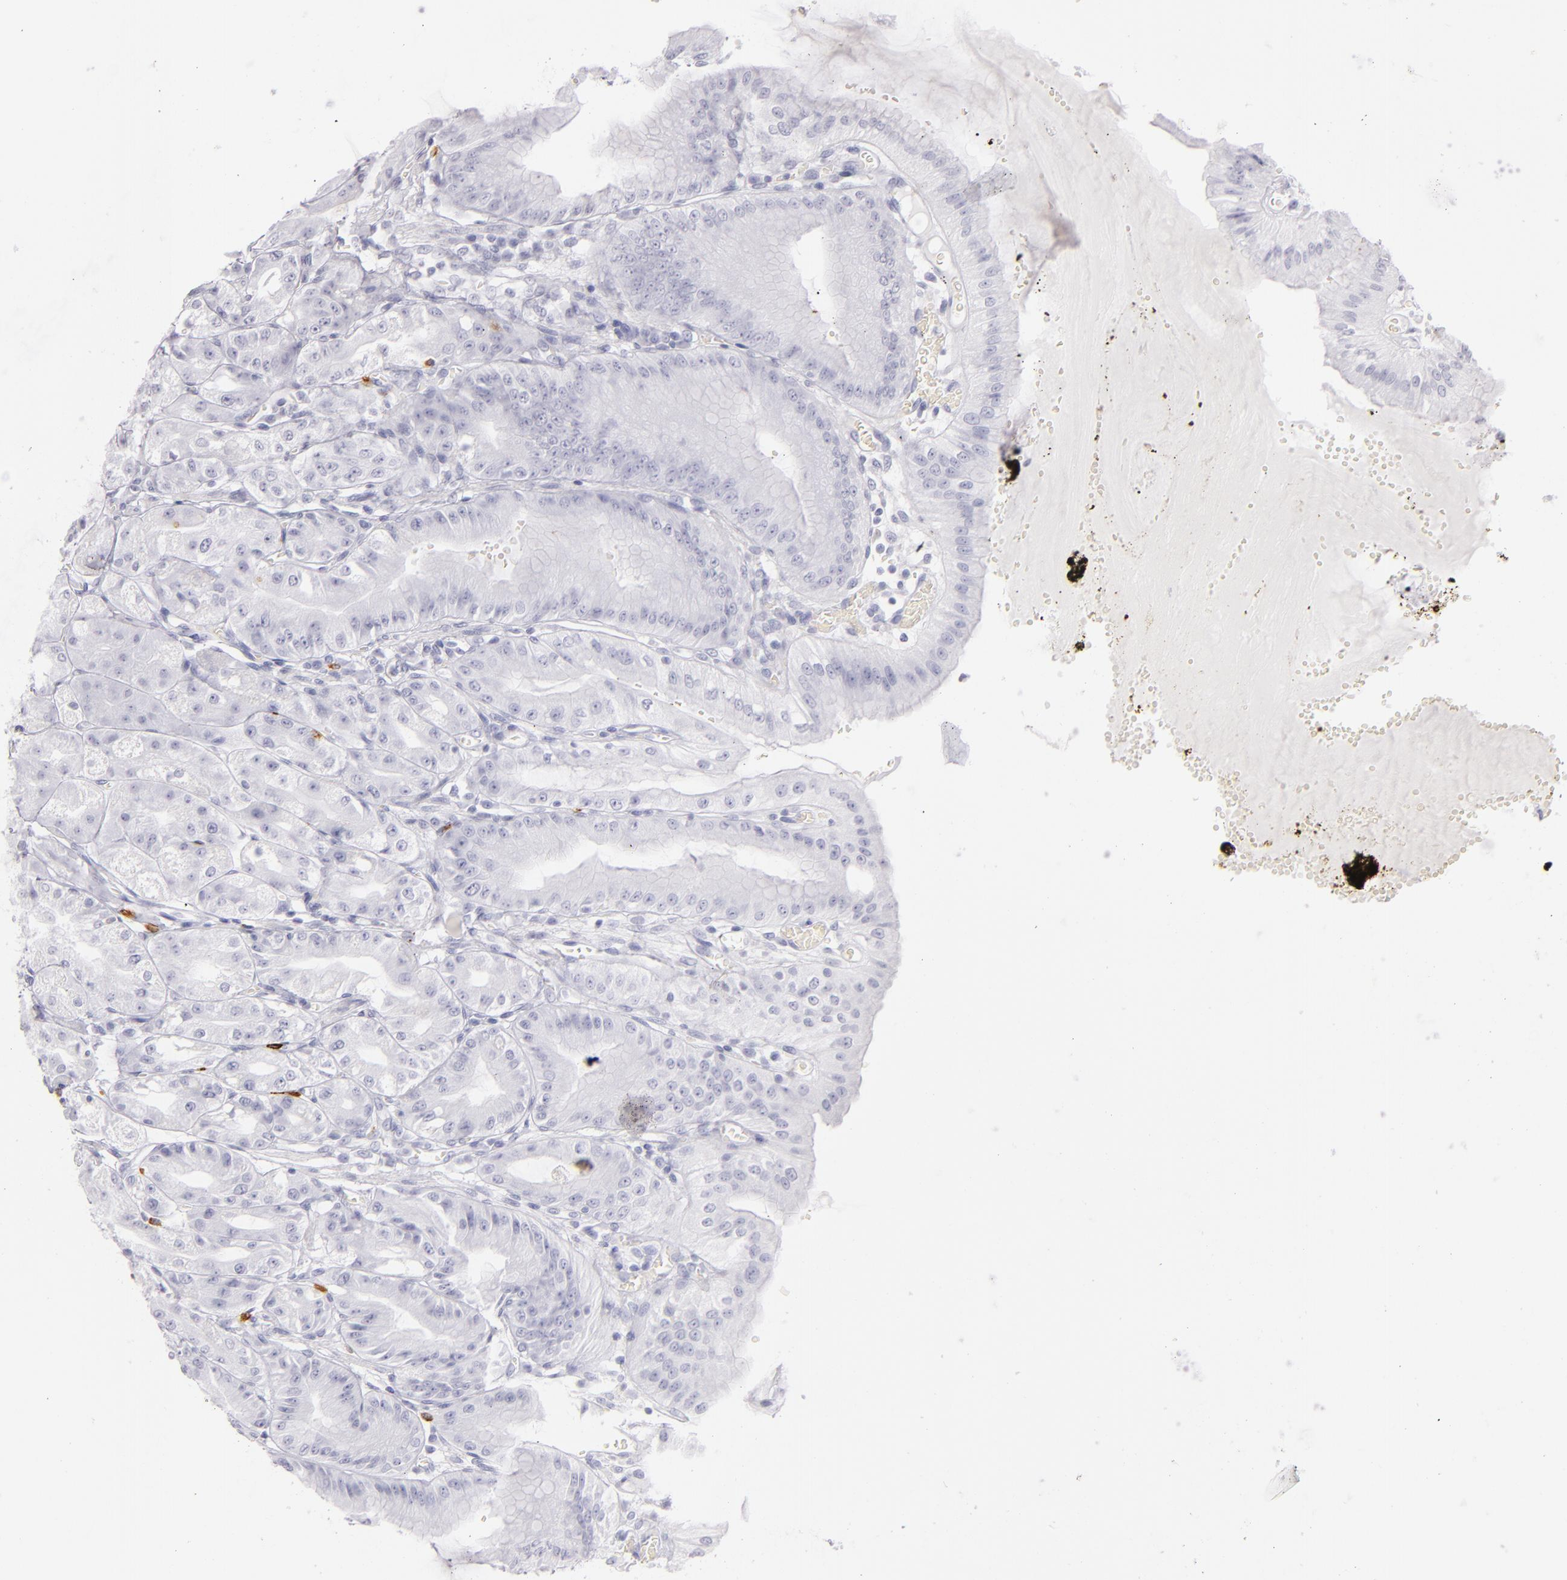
{"staining": {"intensity": "negative", "quantity": "none", "location": "none"}, "tissue": "stomach", "cell_type": "Glandular cells", "image_type": "normal", "snomed": [{"axis": "morphology", "description": "Normal tissue, NOS"}, {"axis": "topography", "description": "Stomach, lower"}], "caption": "The micrograph displays no significant expression in glandular cells of stomach.", "gene": "TPSD1", "patient": {"sex": "male", "age": 71}}